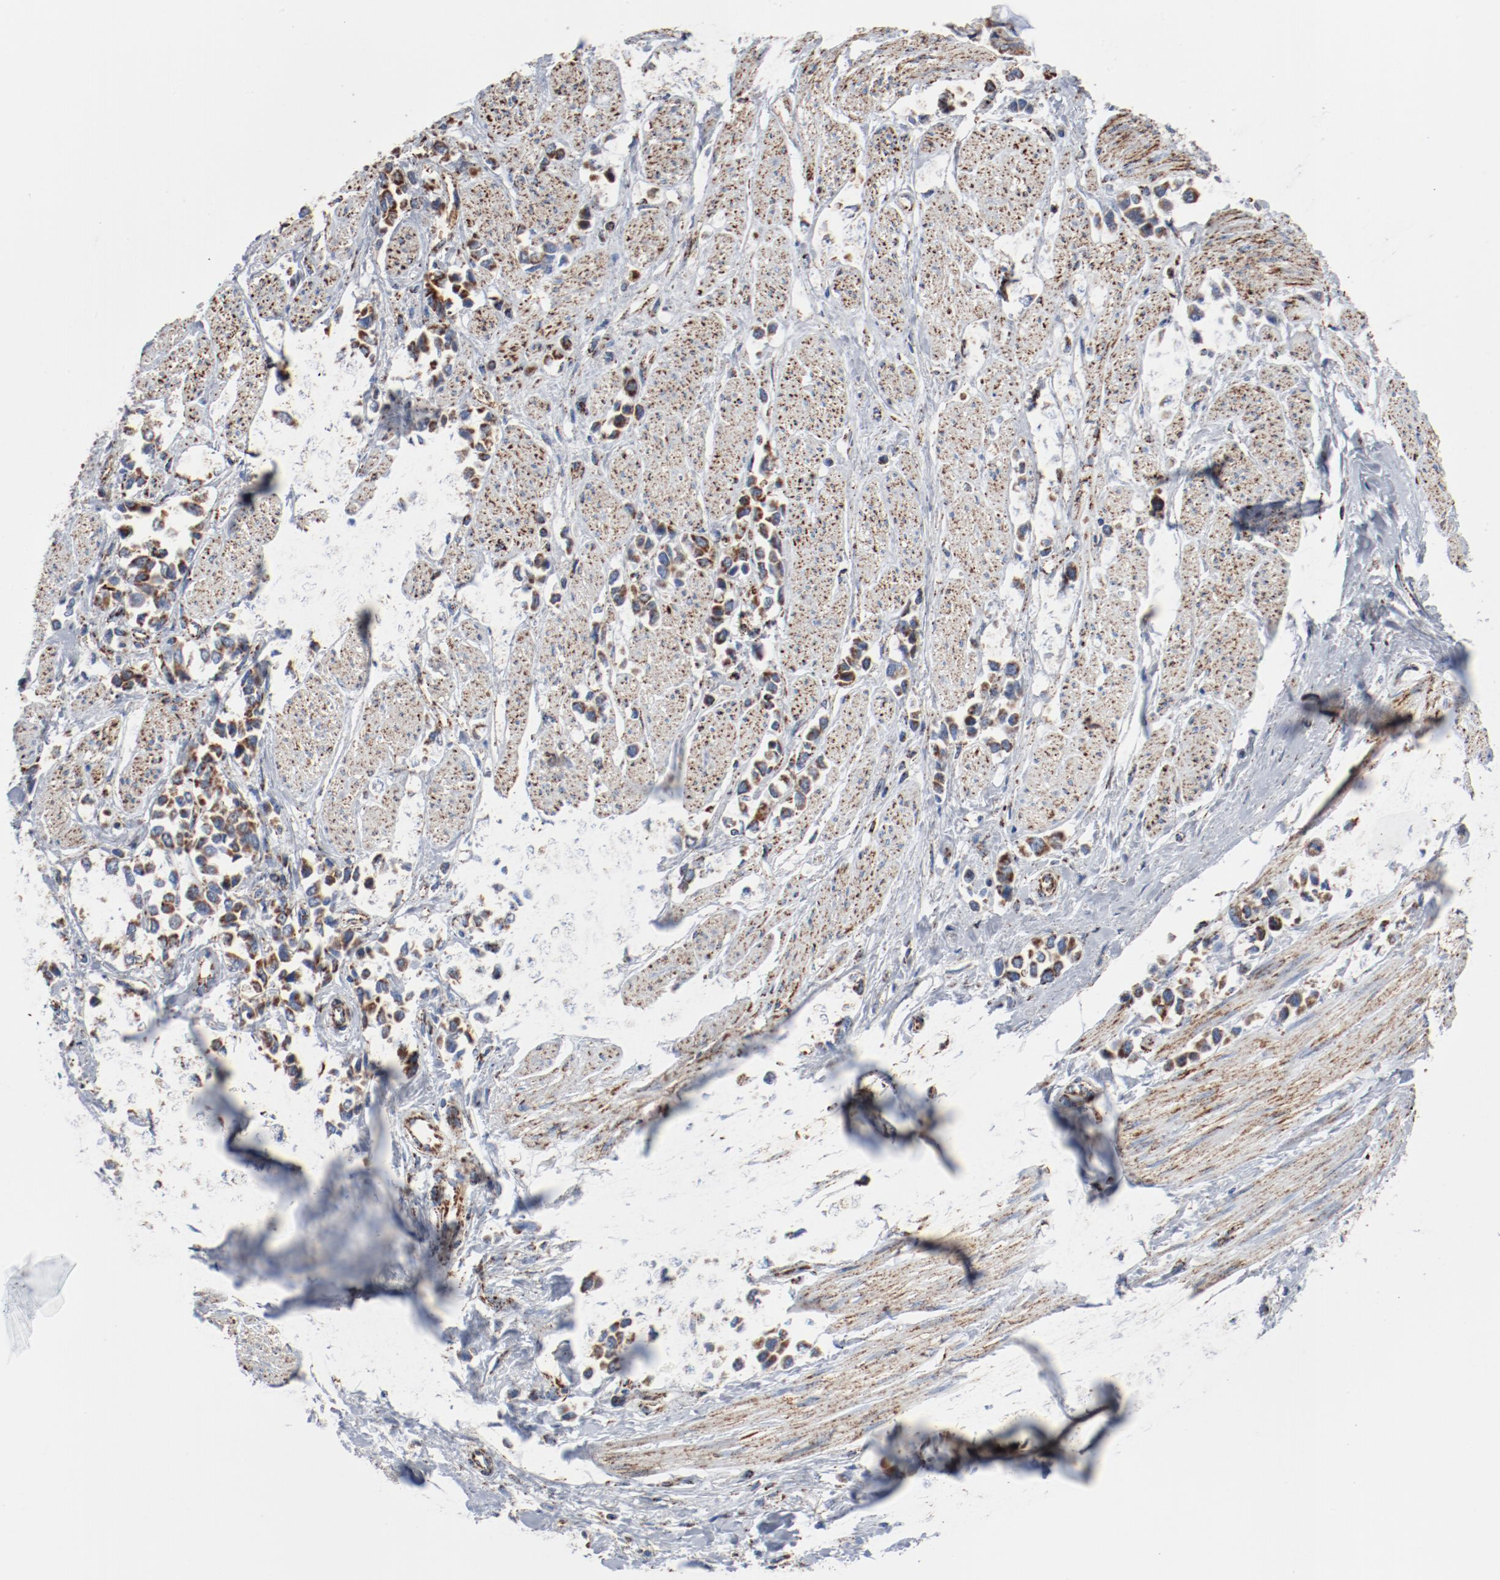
{"staining": {"intensity": "moderate", "quantity": ">75%", "location": "cytoplasmic/membranous"}, "tissue": "stomach cancer", "cell_type": "Tumor cells", "image_type": "cancer", "snomed": [{"axis": "morphology", "description": "Adenocarcinoma, NOS"}, {"axis": "topography", "description": "Stomach, upper"}], "caption": "Human adenocarcinoma (stomach) stained with a protein marker shows moderate staining in tumor cells.", "gene": "NDUFB8", "patient": {"sex": "male", "age": 76}}